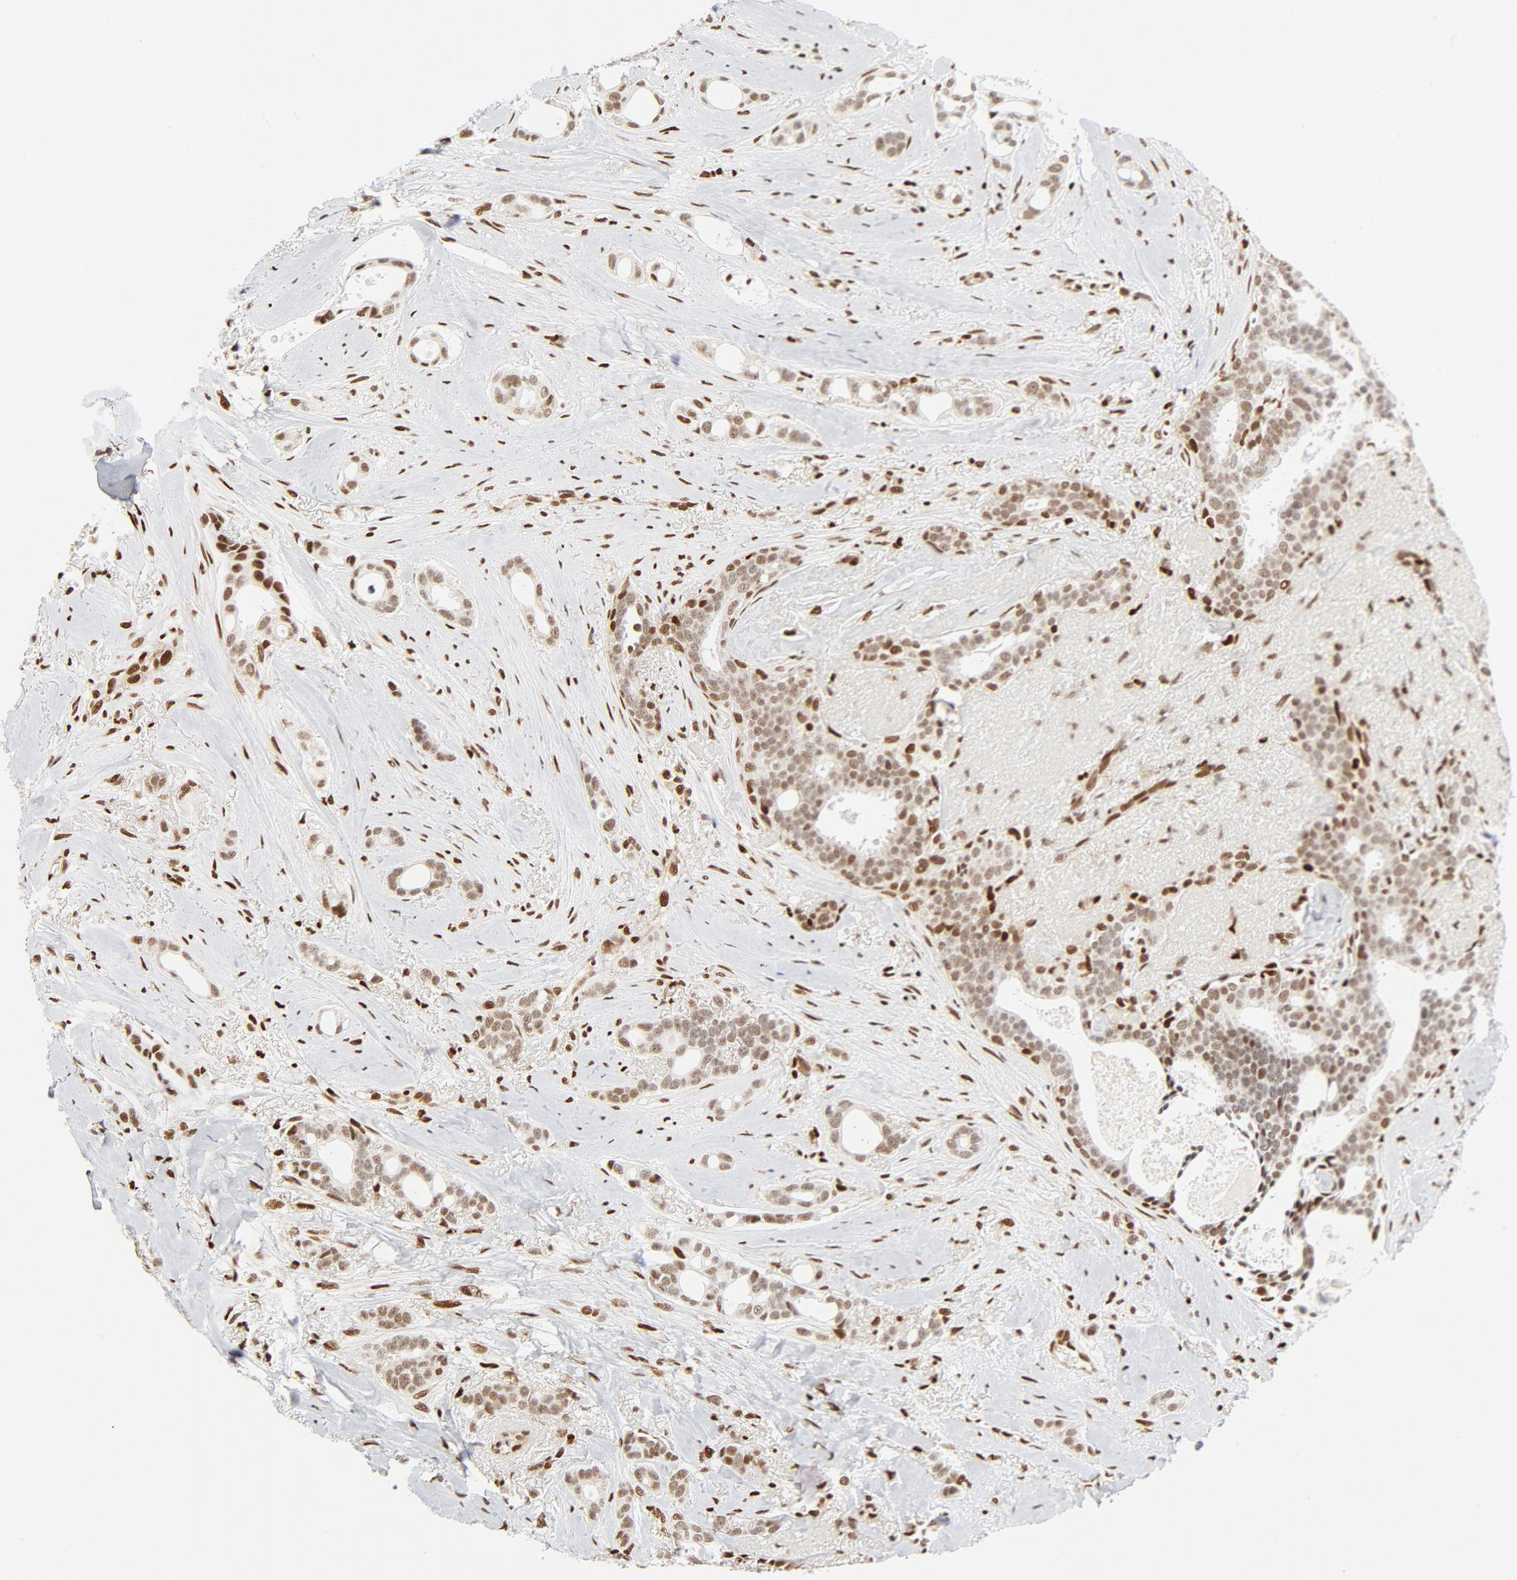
{"staining": {"intensity": "weak", "quantity": ">75%", "location": "nuclear"}, "tissue": "breast cancer", "cell_type": "Tumor cells", "image_type": "cancer", "snomed": [{"axis": "morphology", "description": "Duct carcinoma"}, {"axis": "topography", "description": "Breast"}], "caption": "Infiltrating ductal carcinoma (breast) stained for a protein exhibits weak nuclear positivity in tumor cells.", "gene": "MEF2A", "patient": {"sex": "female", "age": 54}}